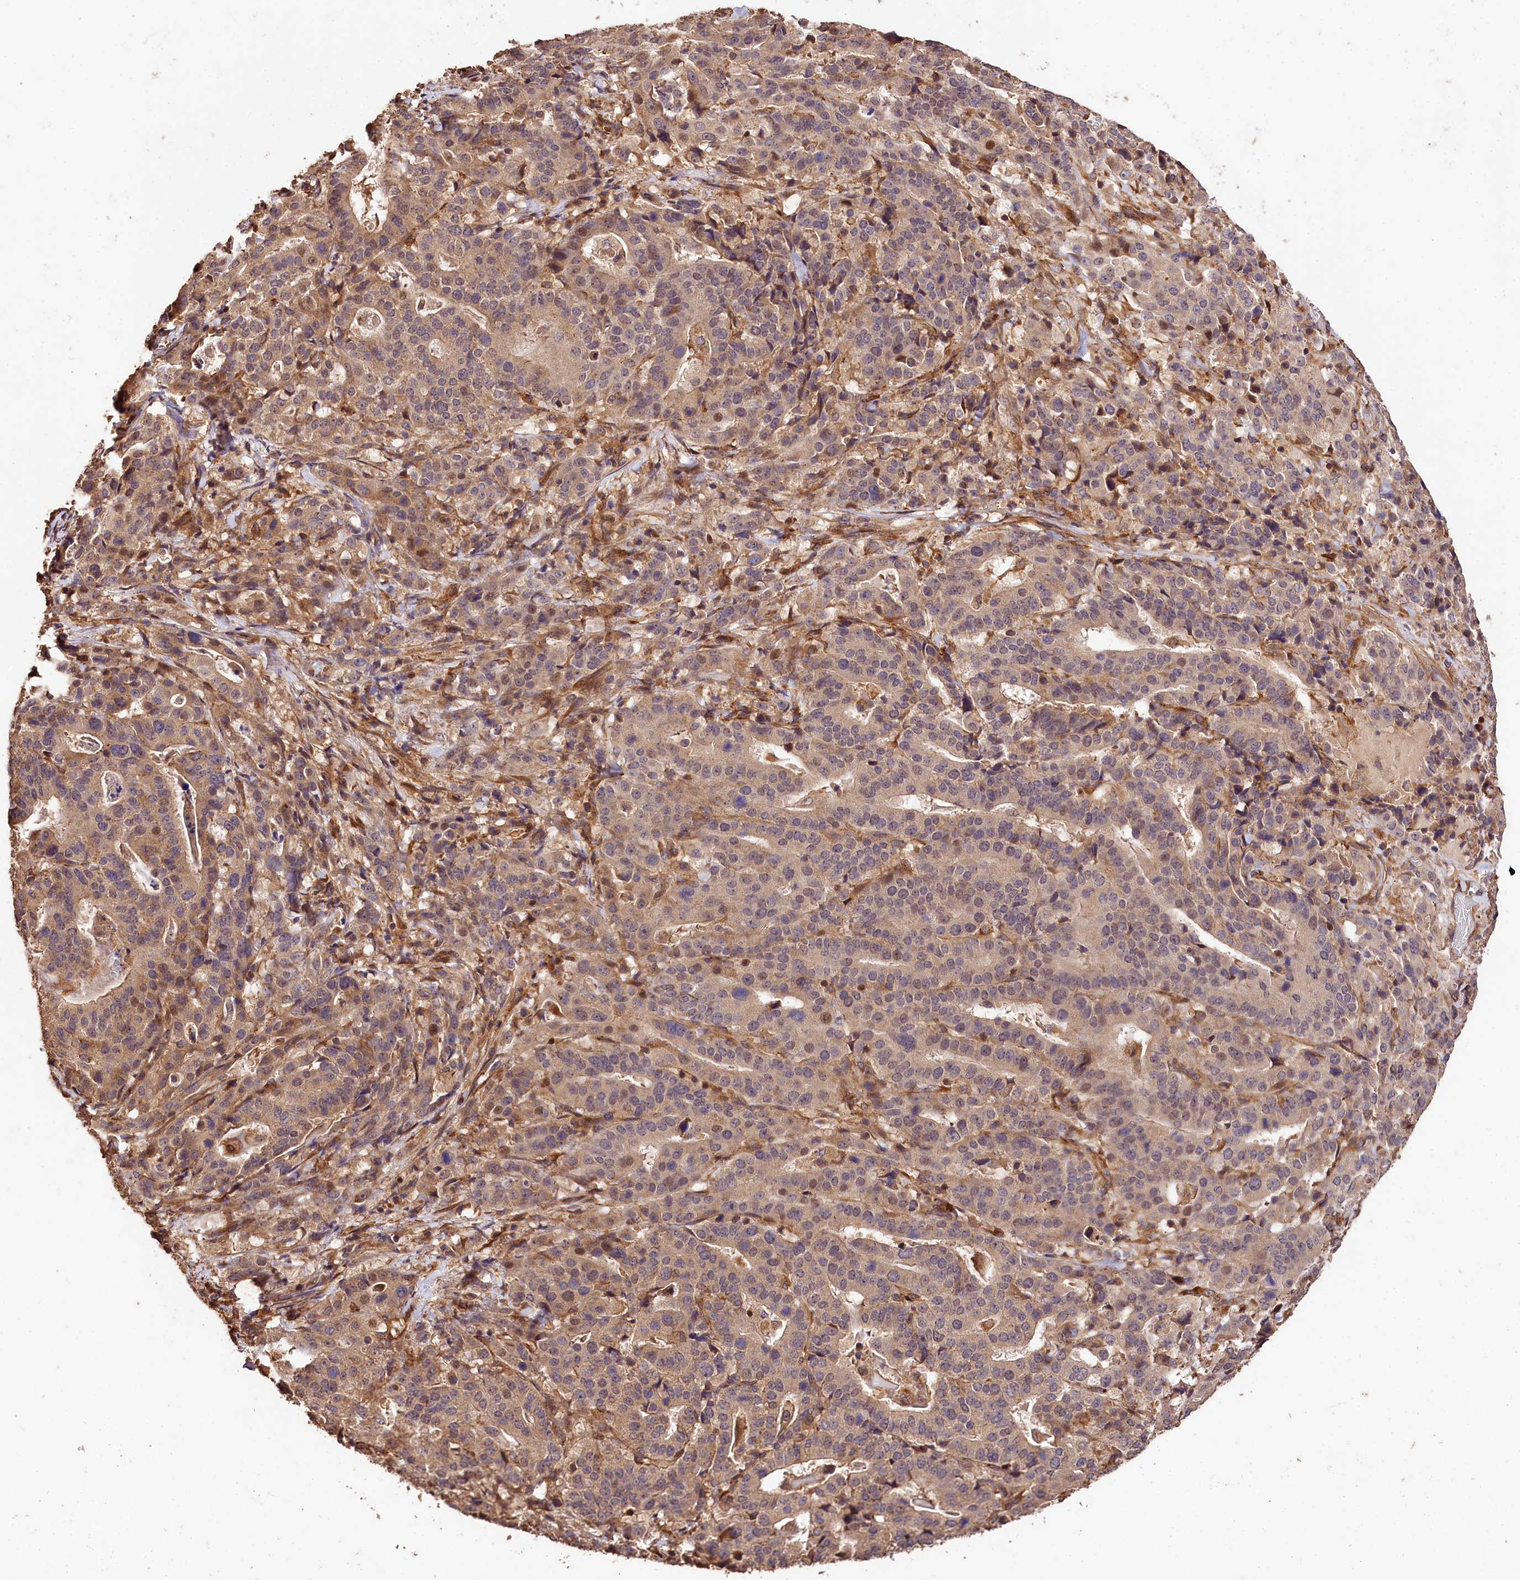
{"staining": {"intensity": "weak", "quantity": "25%-75%", "location": "cytoplasmic/membranous,nuclear"}, "tissue": "stomach cancer", "cell_type": "Tumor cells", "image_type": "cancer", "snomed": [{"axis": "morphology", "description": "Adenocarcinoma, NOS"}, {"axis": "topography", "description": "Stomach"}], "caption": "The histopathology image demonstrates staining of stomach cancer (adenocarcinoma), revealing weak cytoplasmic/membranous and nuclear protein expression (brown color) within tumor cells.", "gene": "KPTN", "patient": {"sex": "male", "age": 48}}